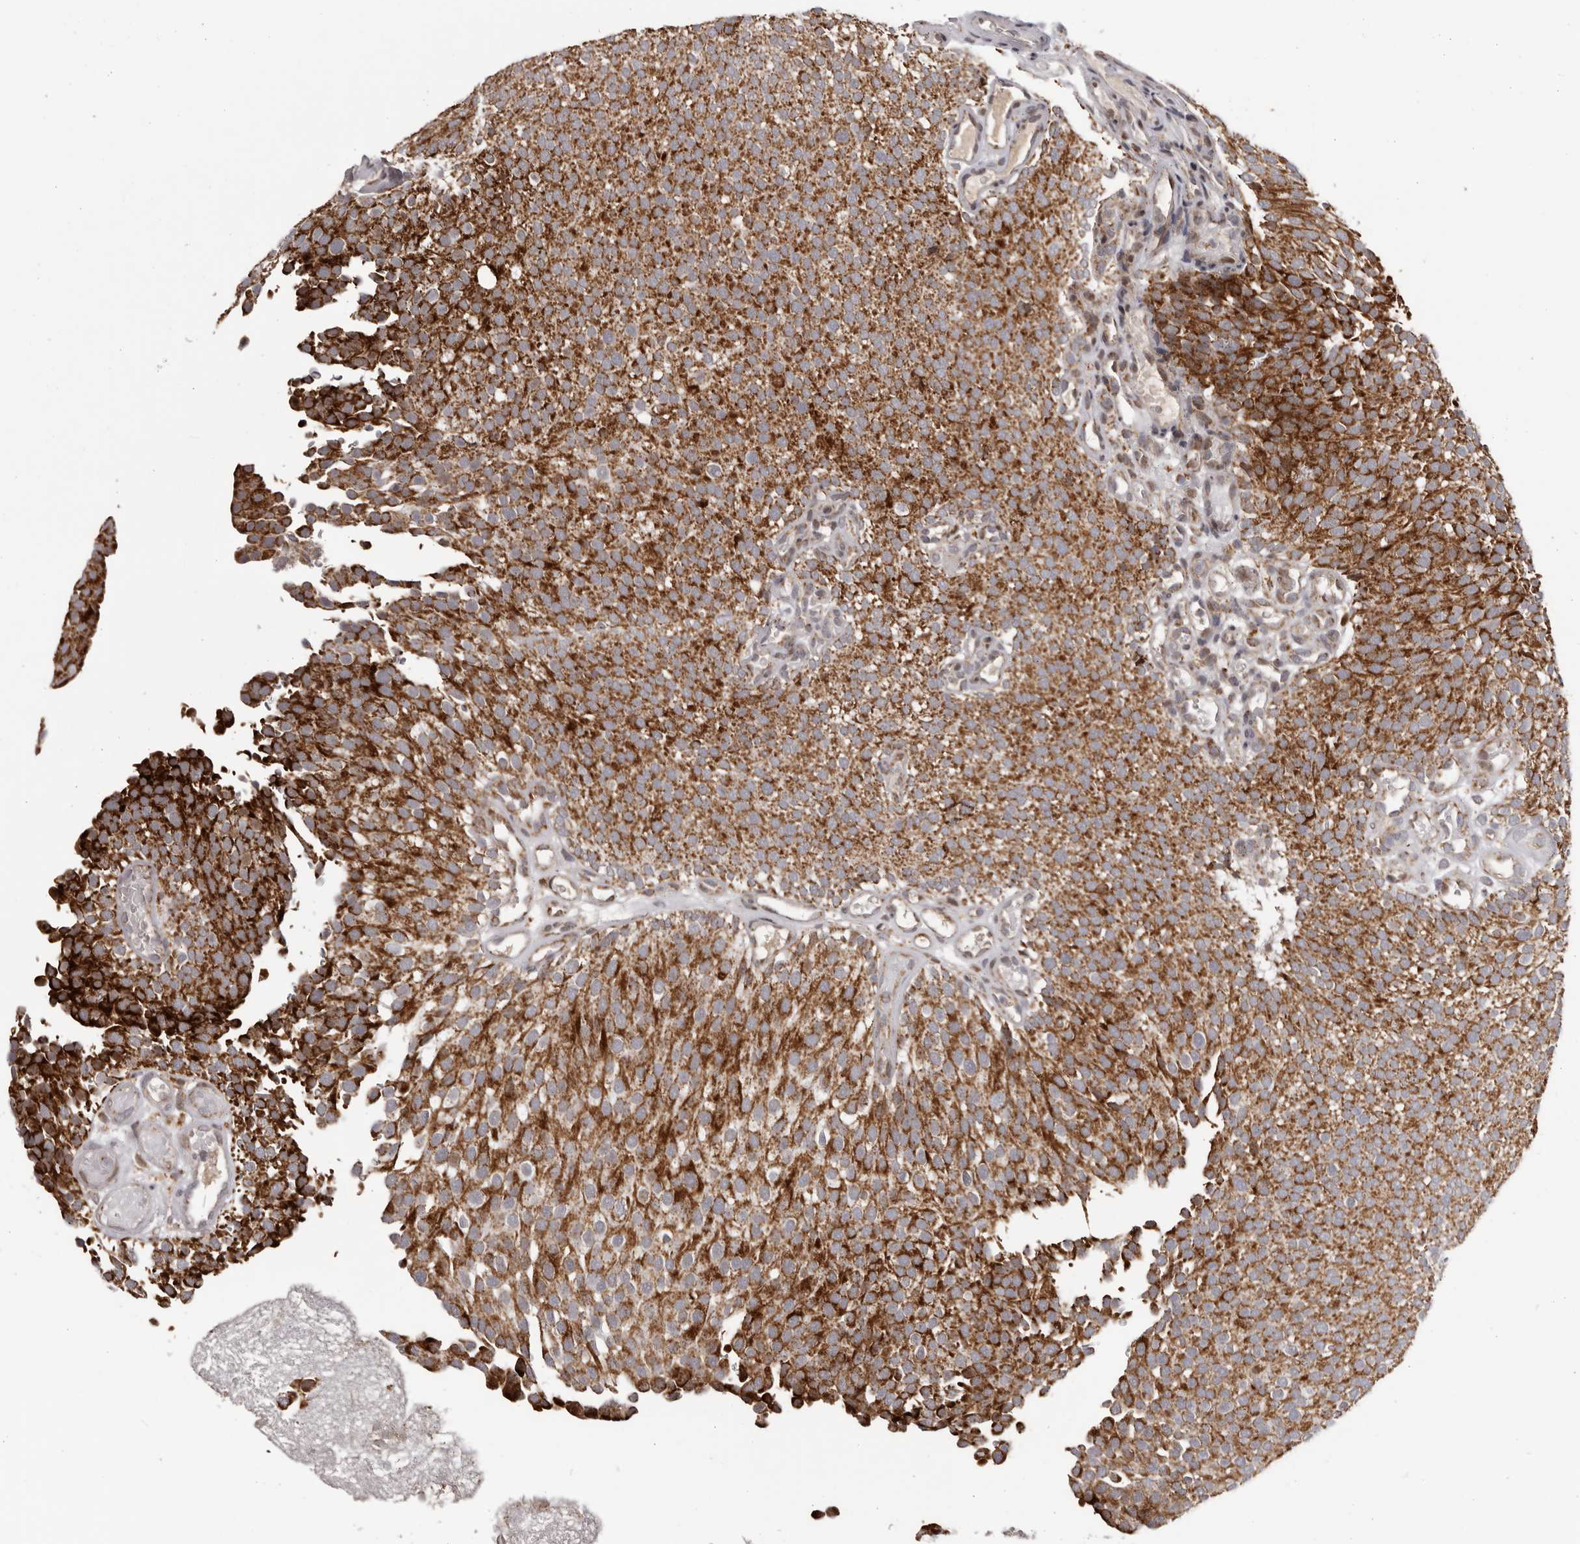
{"staining": {"intensity": "strong", "quantity": ">75%", "location": "cytoplasmic/membranous"}, "tissue": "urothelial cancer", "cell_type": "Tumor cells", "image_type": "cancer", "snomed": [{"axis": "morphology", "description": "Urothelial carcinoma, Low grade"}, {"axis": "topography", "description": "Urinary bladder"}], "caption": "Immunohistochemical staining of urothelial cancer demonstrates strong cytoplasmic/membranous protein expression in about >75% of tumor cells.", "gene": "C17orf99", "patient": {"sex": "male", "age": 78}}